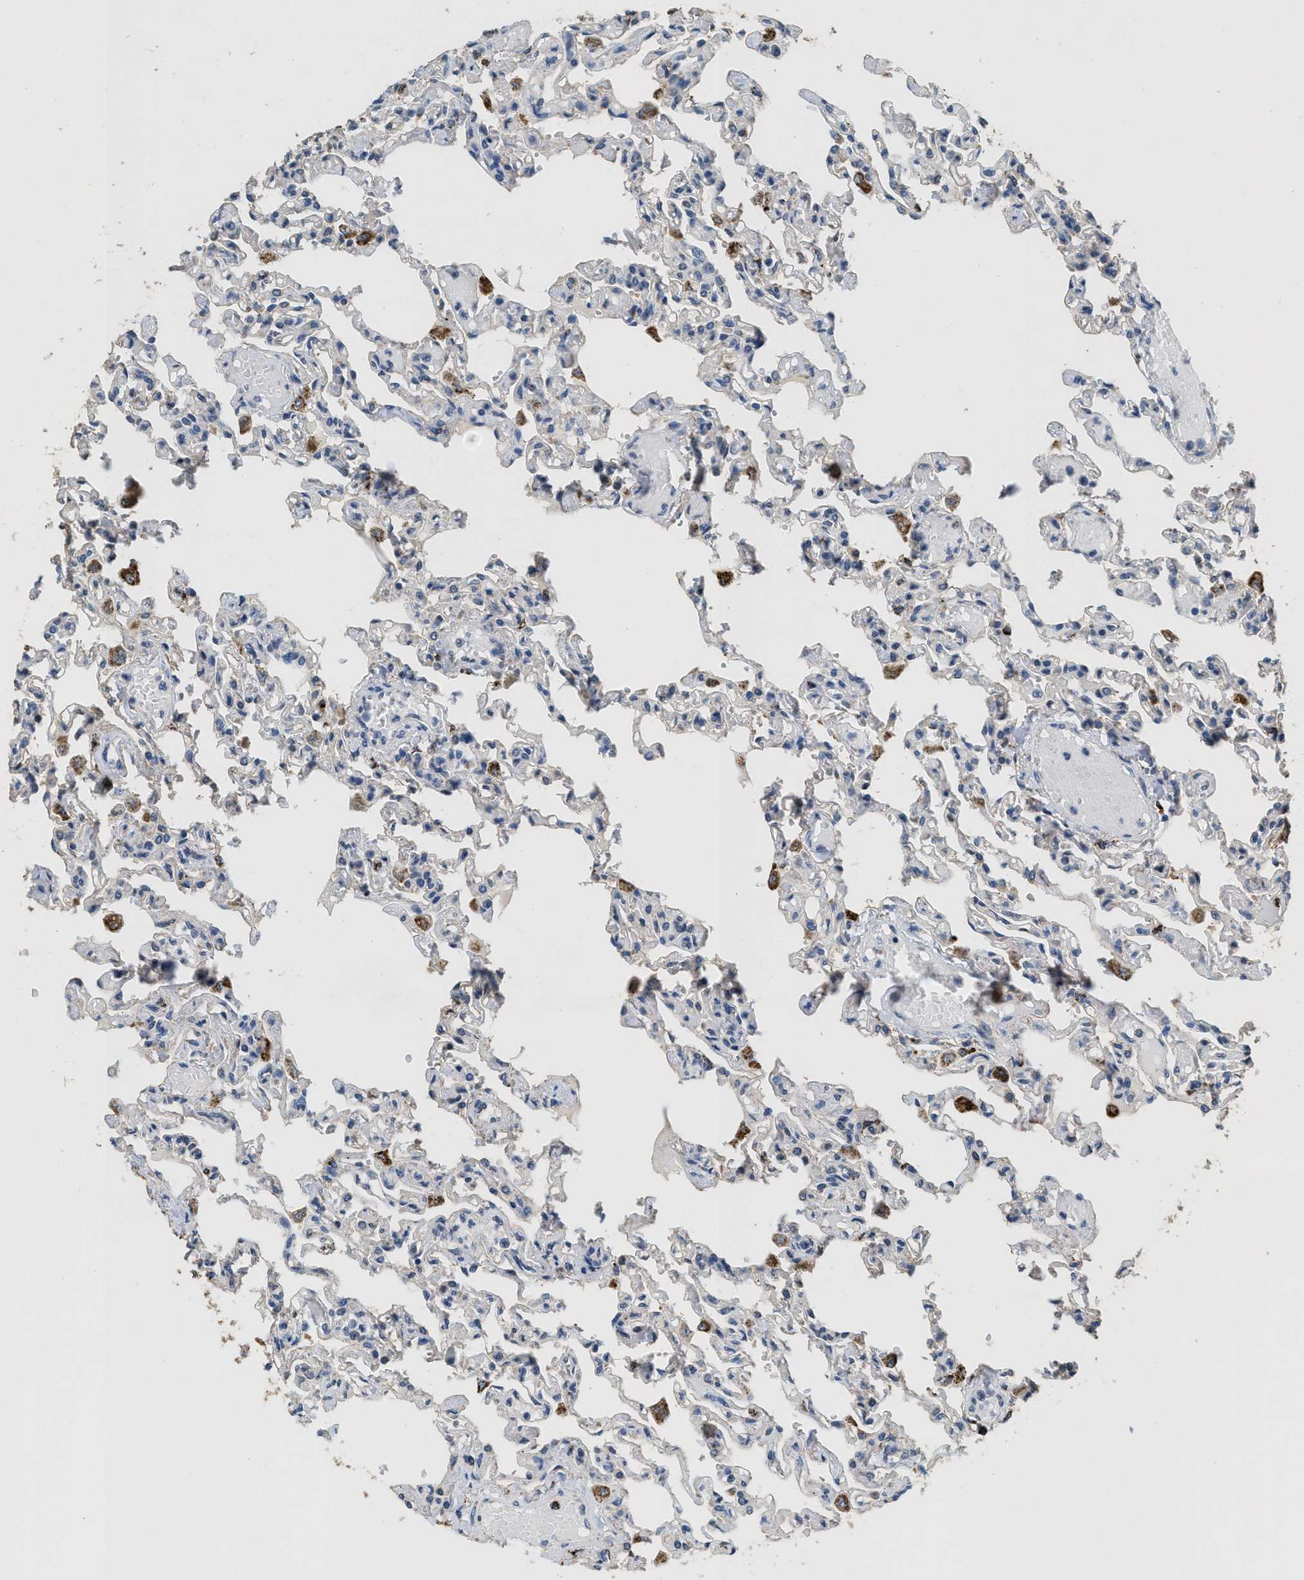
{"staining": {"intensity": "weak", "quantity": "<25%", "location": "cytoplasmic/membranous"}, "tissue": "lung", "cell_type": "Alveolar cells", "image_type": "normal", "snomed": [{"axis": "morphology", "description": "Normal tissue, NOS"}, {"axis": "topography", "description": "Lung"}], "caption": "This is an immunohistochemistry (IHC) image of normal human lung. There is no staining in alveolar cells.", "gene": "BMPR2", "patient": {"sex": "male", "age": 21}}